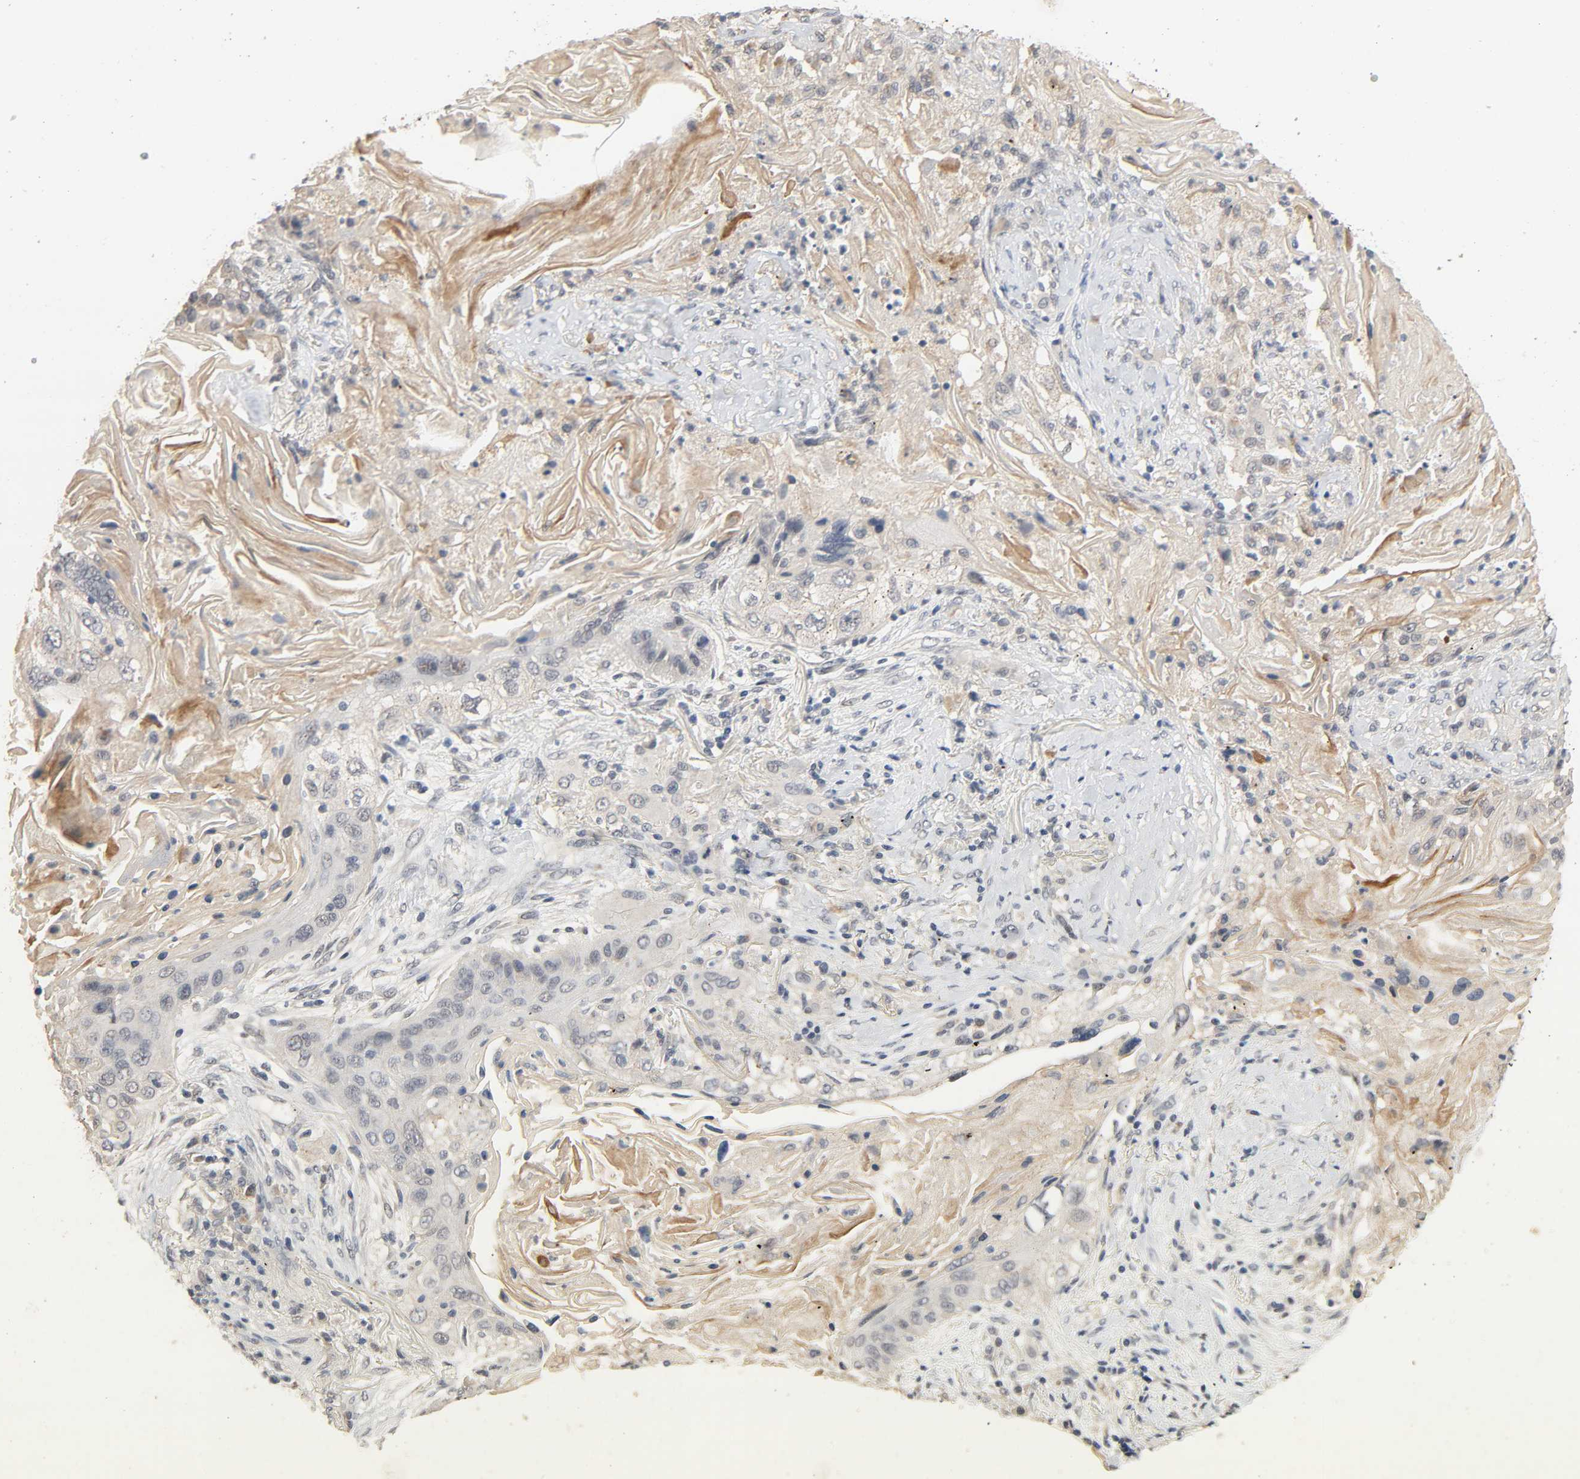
{"staining": {"intensity": "negative", "quantity": "none", "location": "none"}, "tissue": "lung cancer", "cell_type": "Tumor cells", "image_type": "cancer", "snomed": [{"axis": "morphology", "description": "Squamous cell carcinoma, NOS"}, {"axis": "topography", "description": "Lung"}], "caption": "An IHC micrograph of lung squamous cell carcinoma is shown. There is no staining in tumor cells of lung squamous cell carcinoma.", "gene": "MAGEA8", "patient": {"sex": "female", "age": 67}}